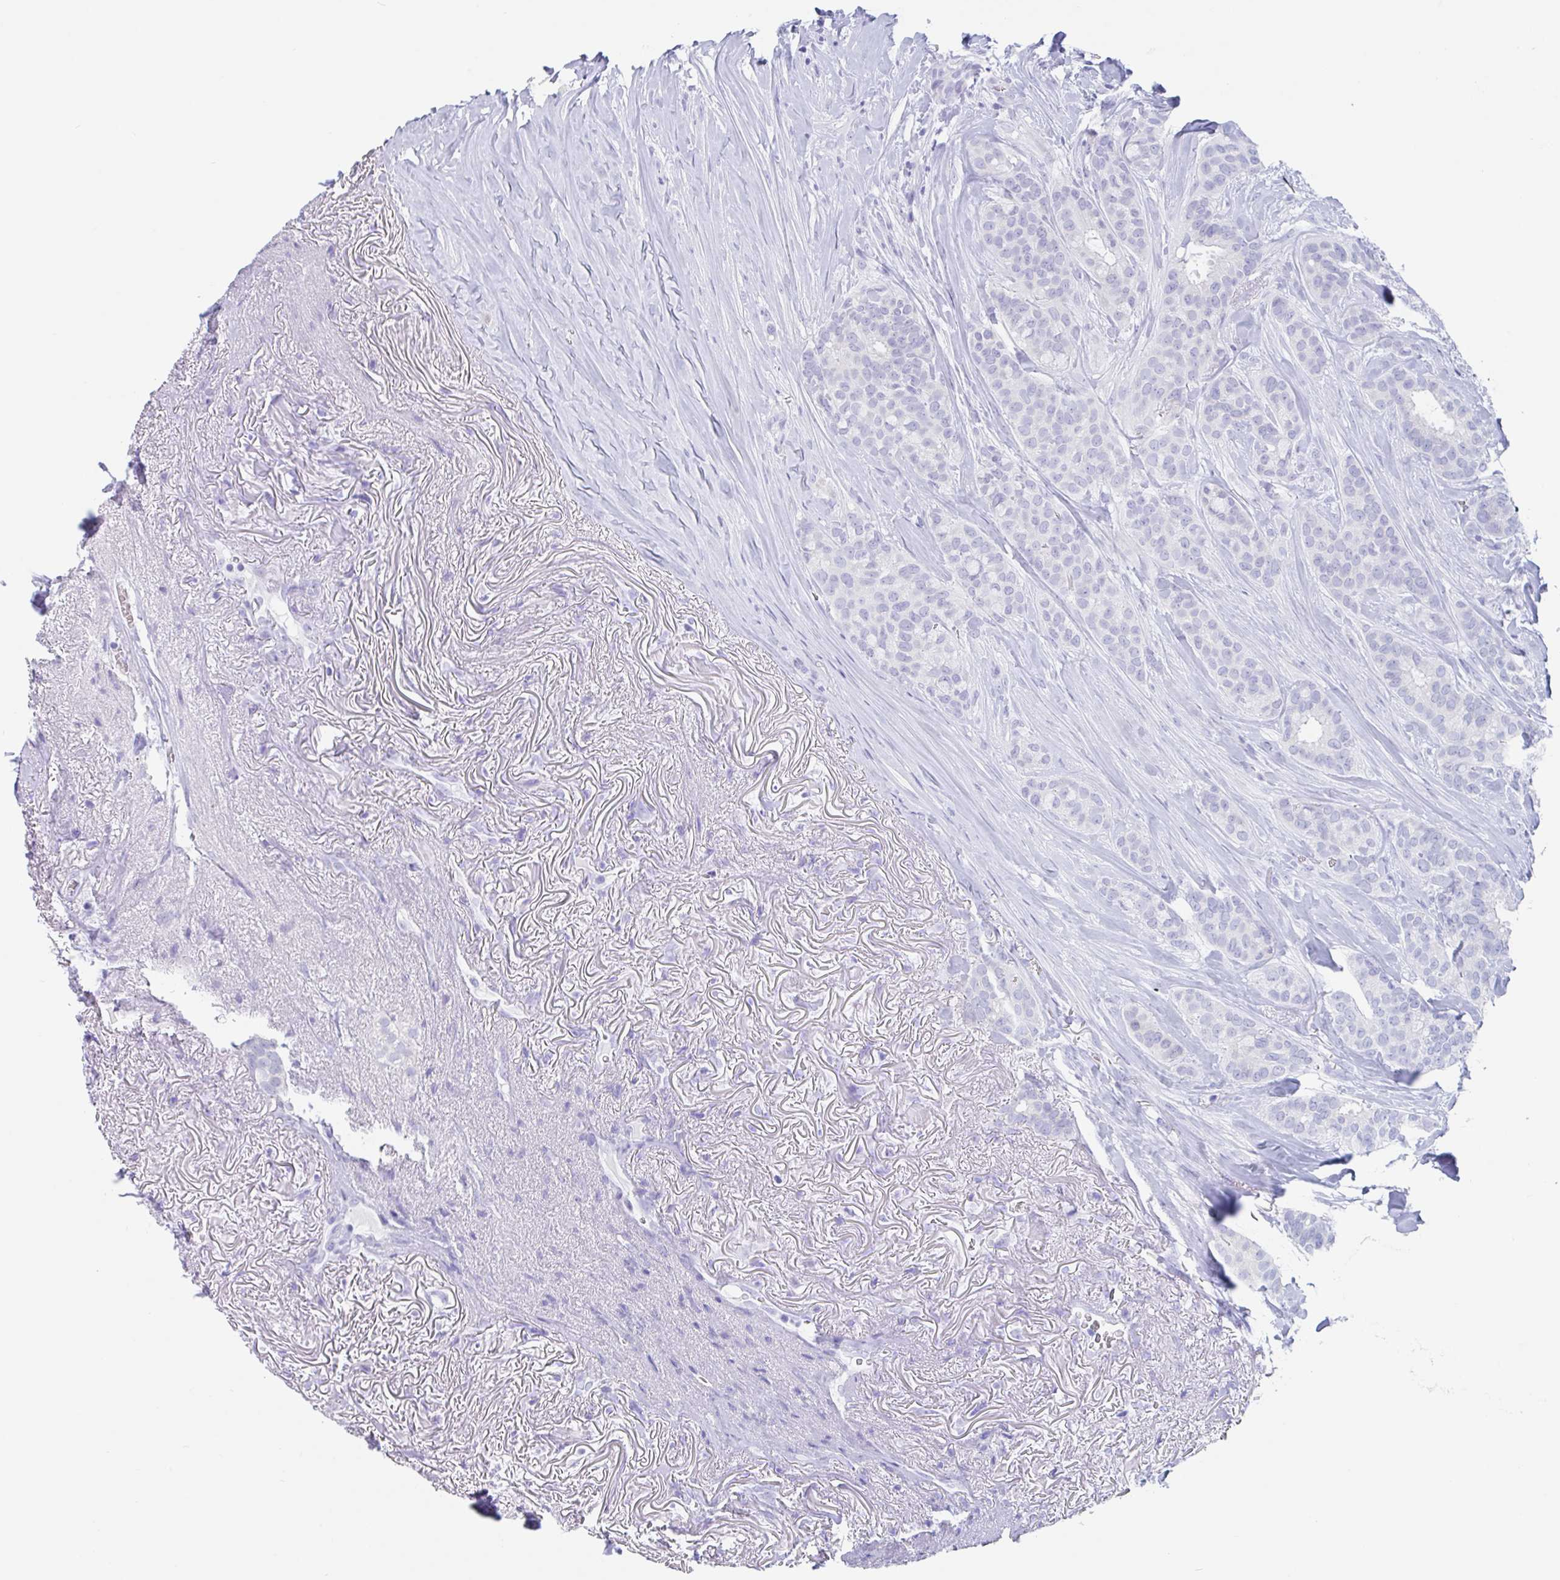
{"staining": {"intensity": "negative", "quantity": "none", "location": "none"}, "tissue": "breast cancer", "cell_type": "Tumor cells", "image_type": "cancer", "snomed": [{"axis": "morphology", "description": "Duct carcinoma"}, {"axis": "topography", "description": "Breast"}], "caption": "Immunohistochemistry photomicrograph of neoplastic tissue: breast cancer stained with DAB (3,3'-diaminobenzidine) demonstrates no significant protein expression in tumor cells. (DAB (3,3'-diaminobenzidine) IHC visualized using brightfield microscopy, high magnification).", "gene": "ZPBP", "patient": {"sex": "female", "age": 84}}